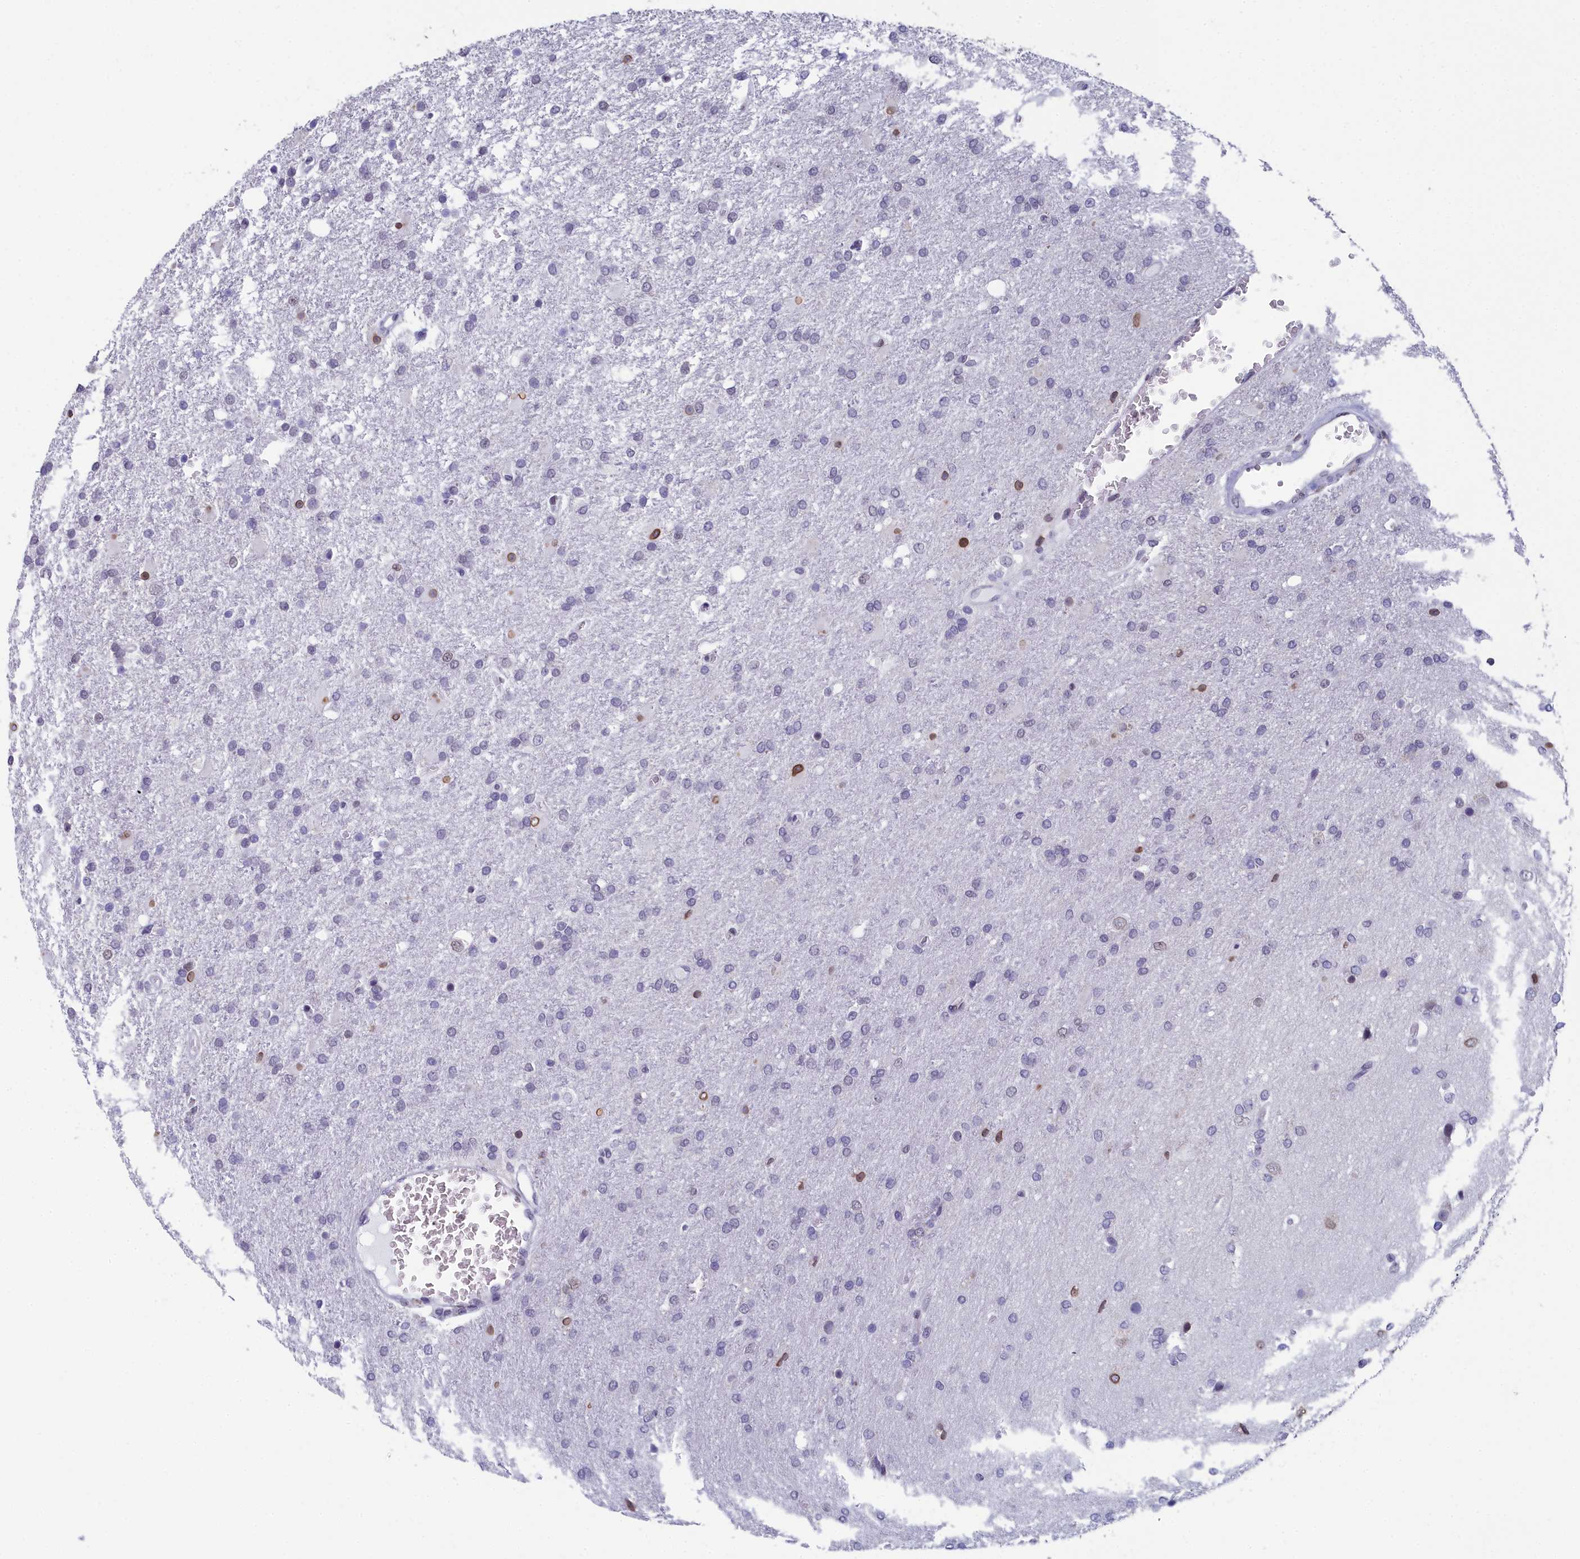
{"staining": {"intensity": "negative", "quantity": "none", "location": "none"}, "tissue": "glioma", "cell_type": "Tumor cells", "image_type": "cancer", "snomed": [{"axis": "morphology", "description": "Glioma, malignant, High grade"}, {"axis": "topography", "description": "Brain"}], "caption": "DAB (3,3'-diaminobenzidine) immunohistochemical staining of malignant glioma (high-grade) exhibits no significant expression in tumor cells. (IHC, brightfield microscopy, high magnification).", "gene": "CCDC97", "patient": {"sex": "female", "age": 74}}